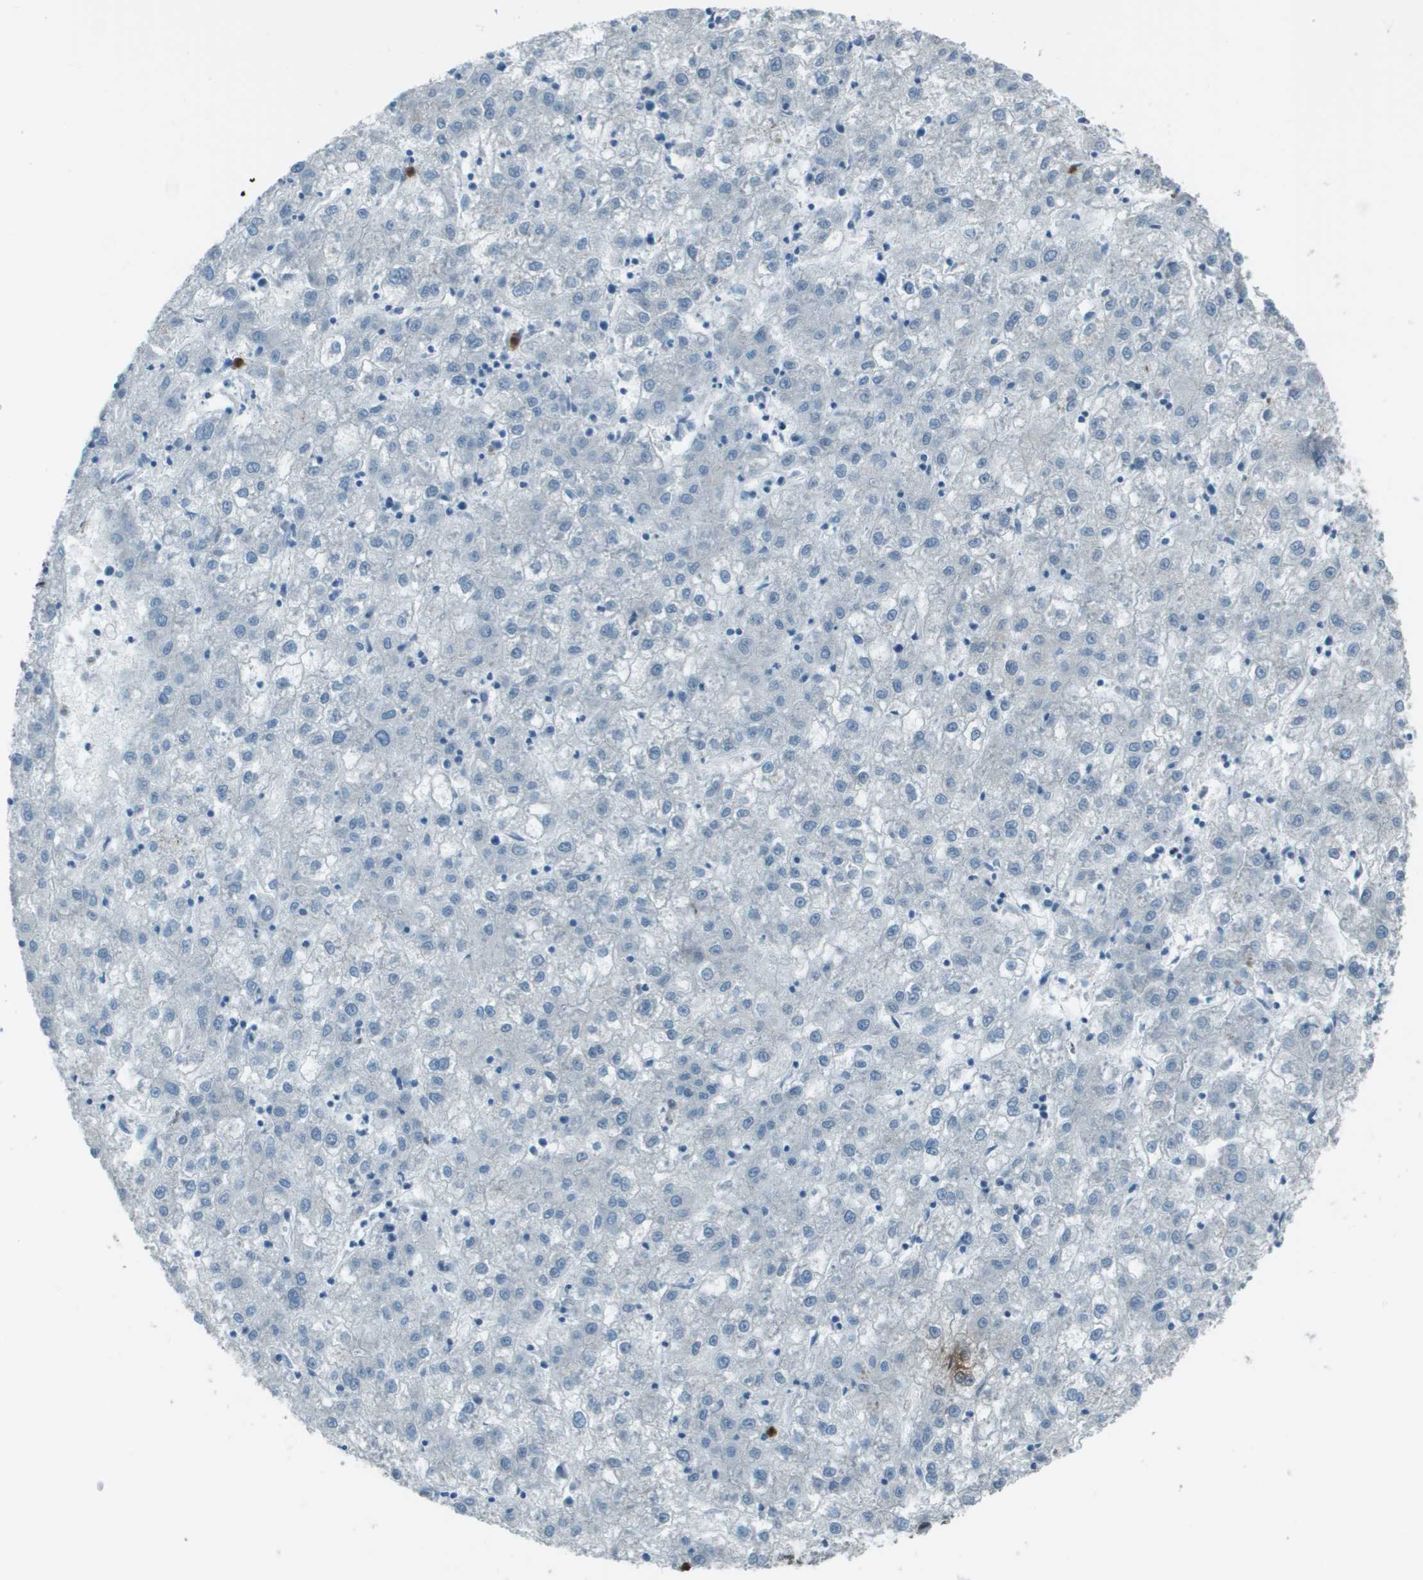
{"staining": {"intensity": "negative", "quantity": "none", "location": "none"}, "tissue": "liver cancer", "cell_type": "Tumor cells", "image_type": "cancer", "snomed": [{"axis": "morphology", "description": "Carcinoma, Hepatocellular, NOS"}, {"axis": "topography", "description": "Liver"}], "caption": "IHC photomicrograph of neoplastic tissue: liver hepatocellular carcinoma stained with DAB demonstrates no significant protein expression in tumor cells.", "gene": "DEPDC1", "patient": {"sex": "male", "age": 72}}